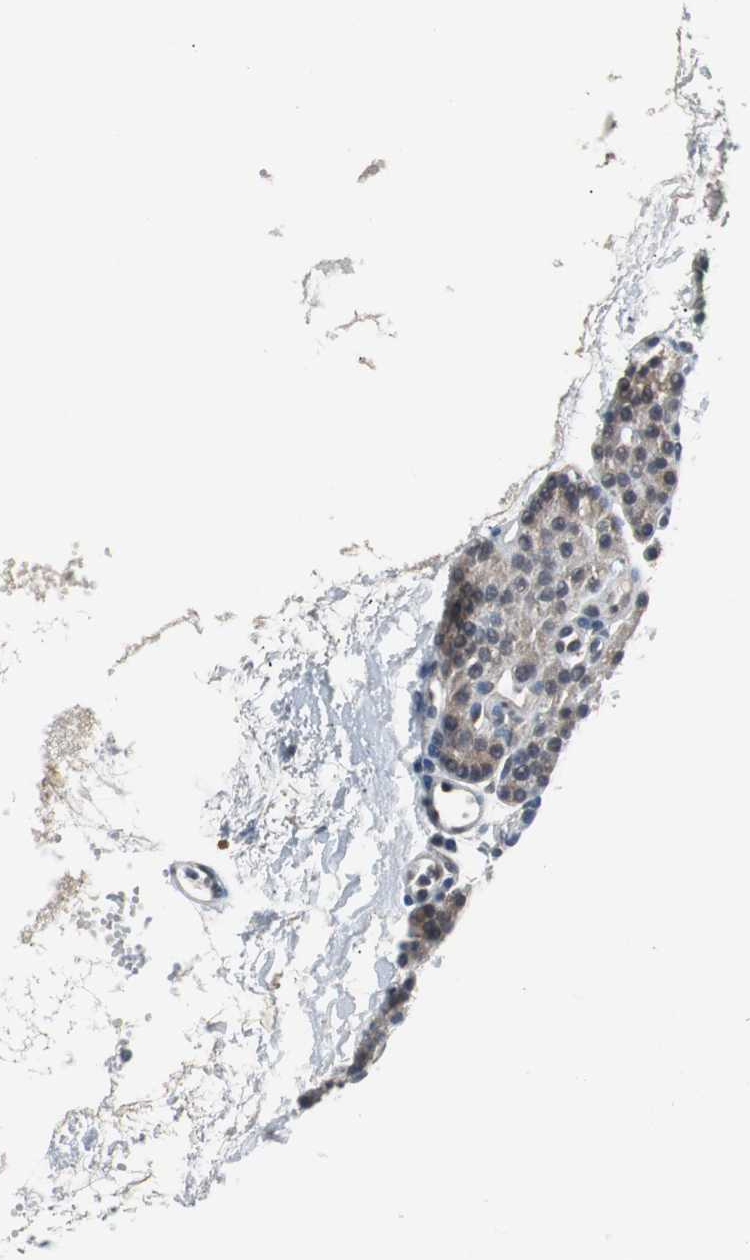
{"staining": {"intensity": "weak", "quantity": ">75%", "location": "cytoplasmic/membranous"}, "tissue": "parathyroid gland", "cell_type": "Glandular cells", "image_type": "normal", "snomed": [{"axis": "morphology", "description": "Normal tissue, NOS"}, {"axis": "topography", "description": "Parathyroid gland"}], "caption": "This histopathology image reveals IHC staining of normal human parathyroid gland, with low weak cytoplasmic/membranous positivity in about >75% of glandular cells.", "gene": "ZMPSTE24", "patient": {"sex": "male", "age": 25}}